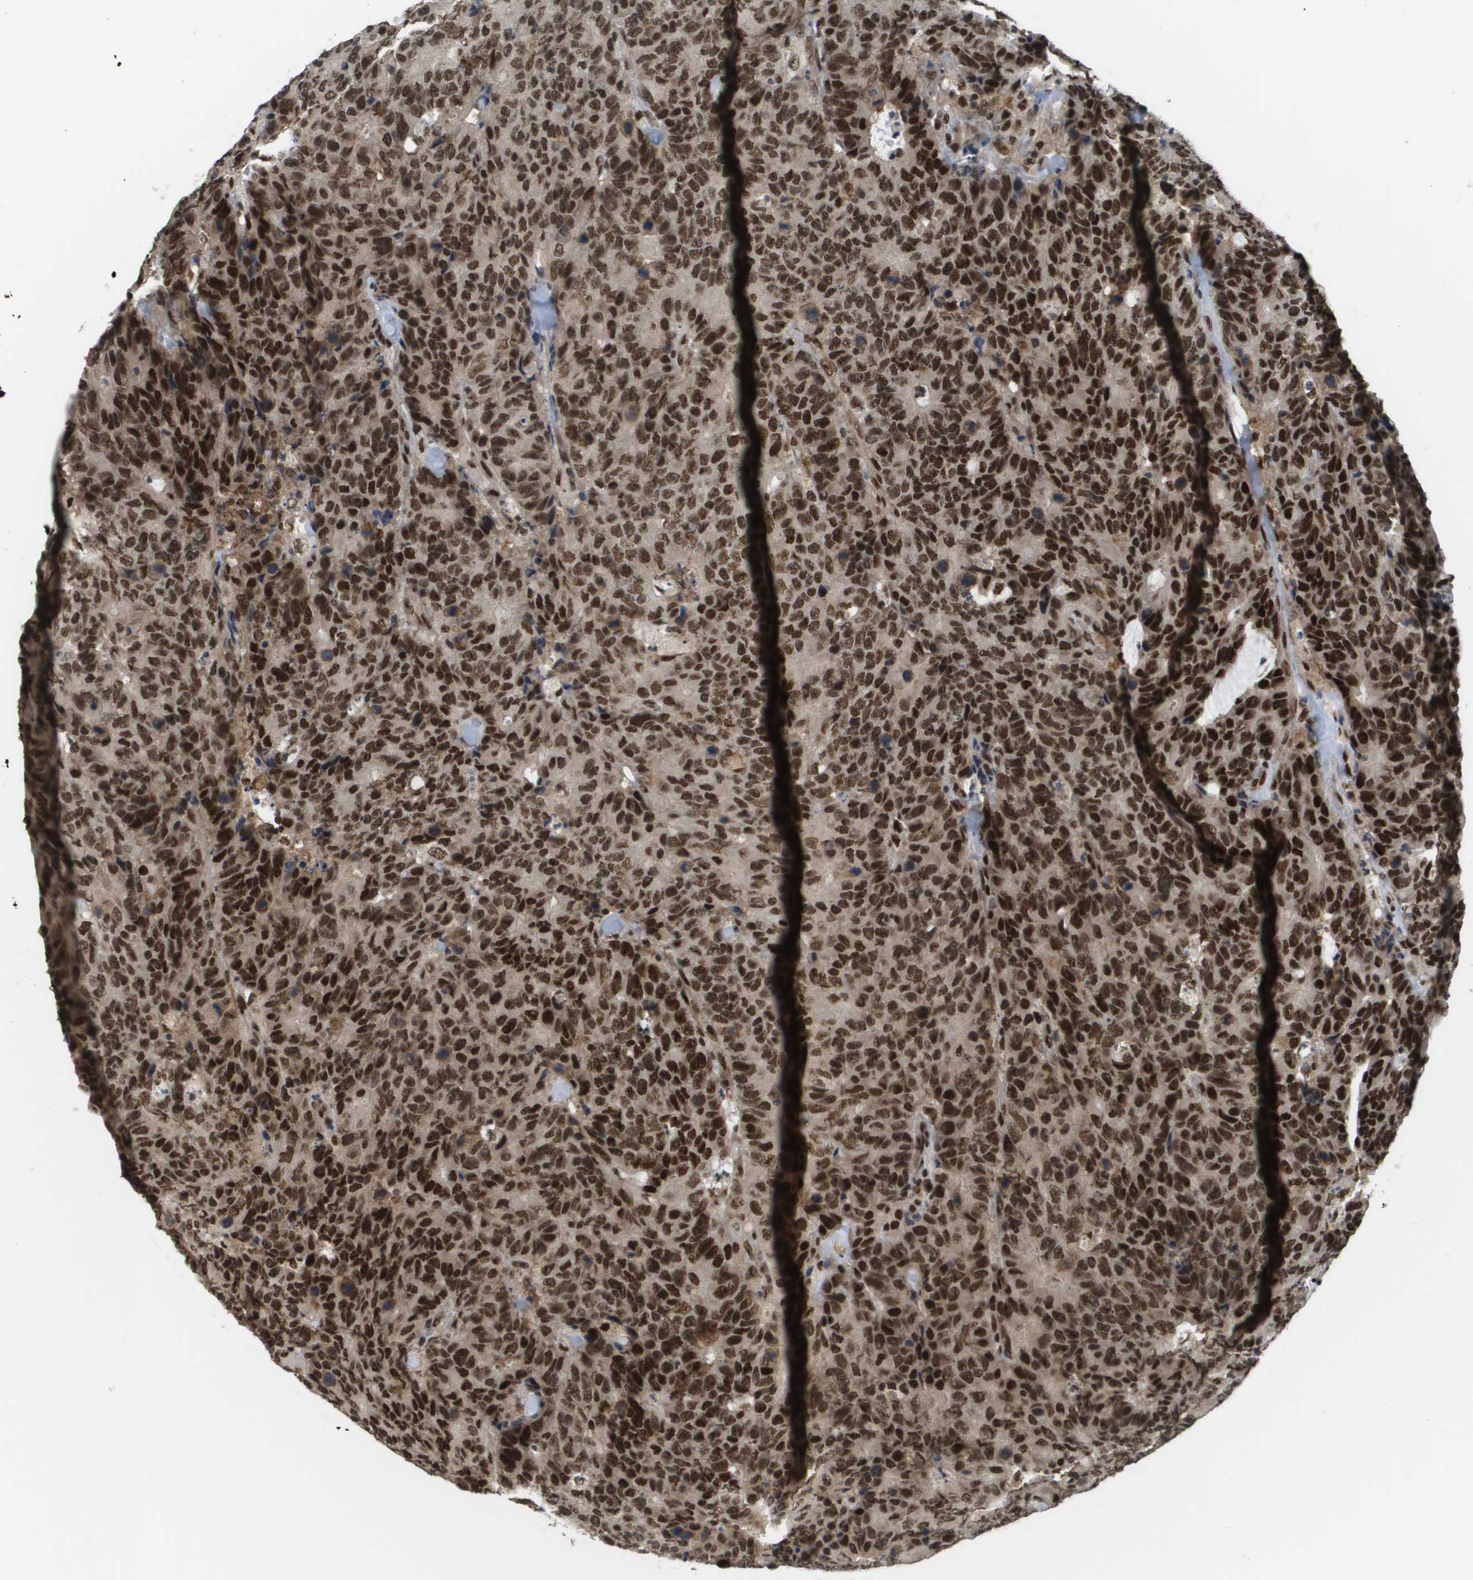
{"staining": {"intensity": "strong", "quantity": ">75%", "location": "cytoplasmic/membranous,nuclear"}, "tissue": "colorectal cancer", "cell_type": "Tumor cells", "image_type": "cancer", "snomed": [{"axis": "morphology", "description": "Adenocarcinoma, NOS"}, {"axis": "topography", "description": "Colon"}], "caption": "A histopathology image showing strong cytoplasmic/membranous and nuclear staining in about >75% of tumor cells in colorectal cancer (adenocarcinoma), as visualized by brown immunohistochemical staining.", "gene": "PRCC", "patient": {"sex": "female", "age": 86}}